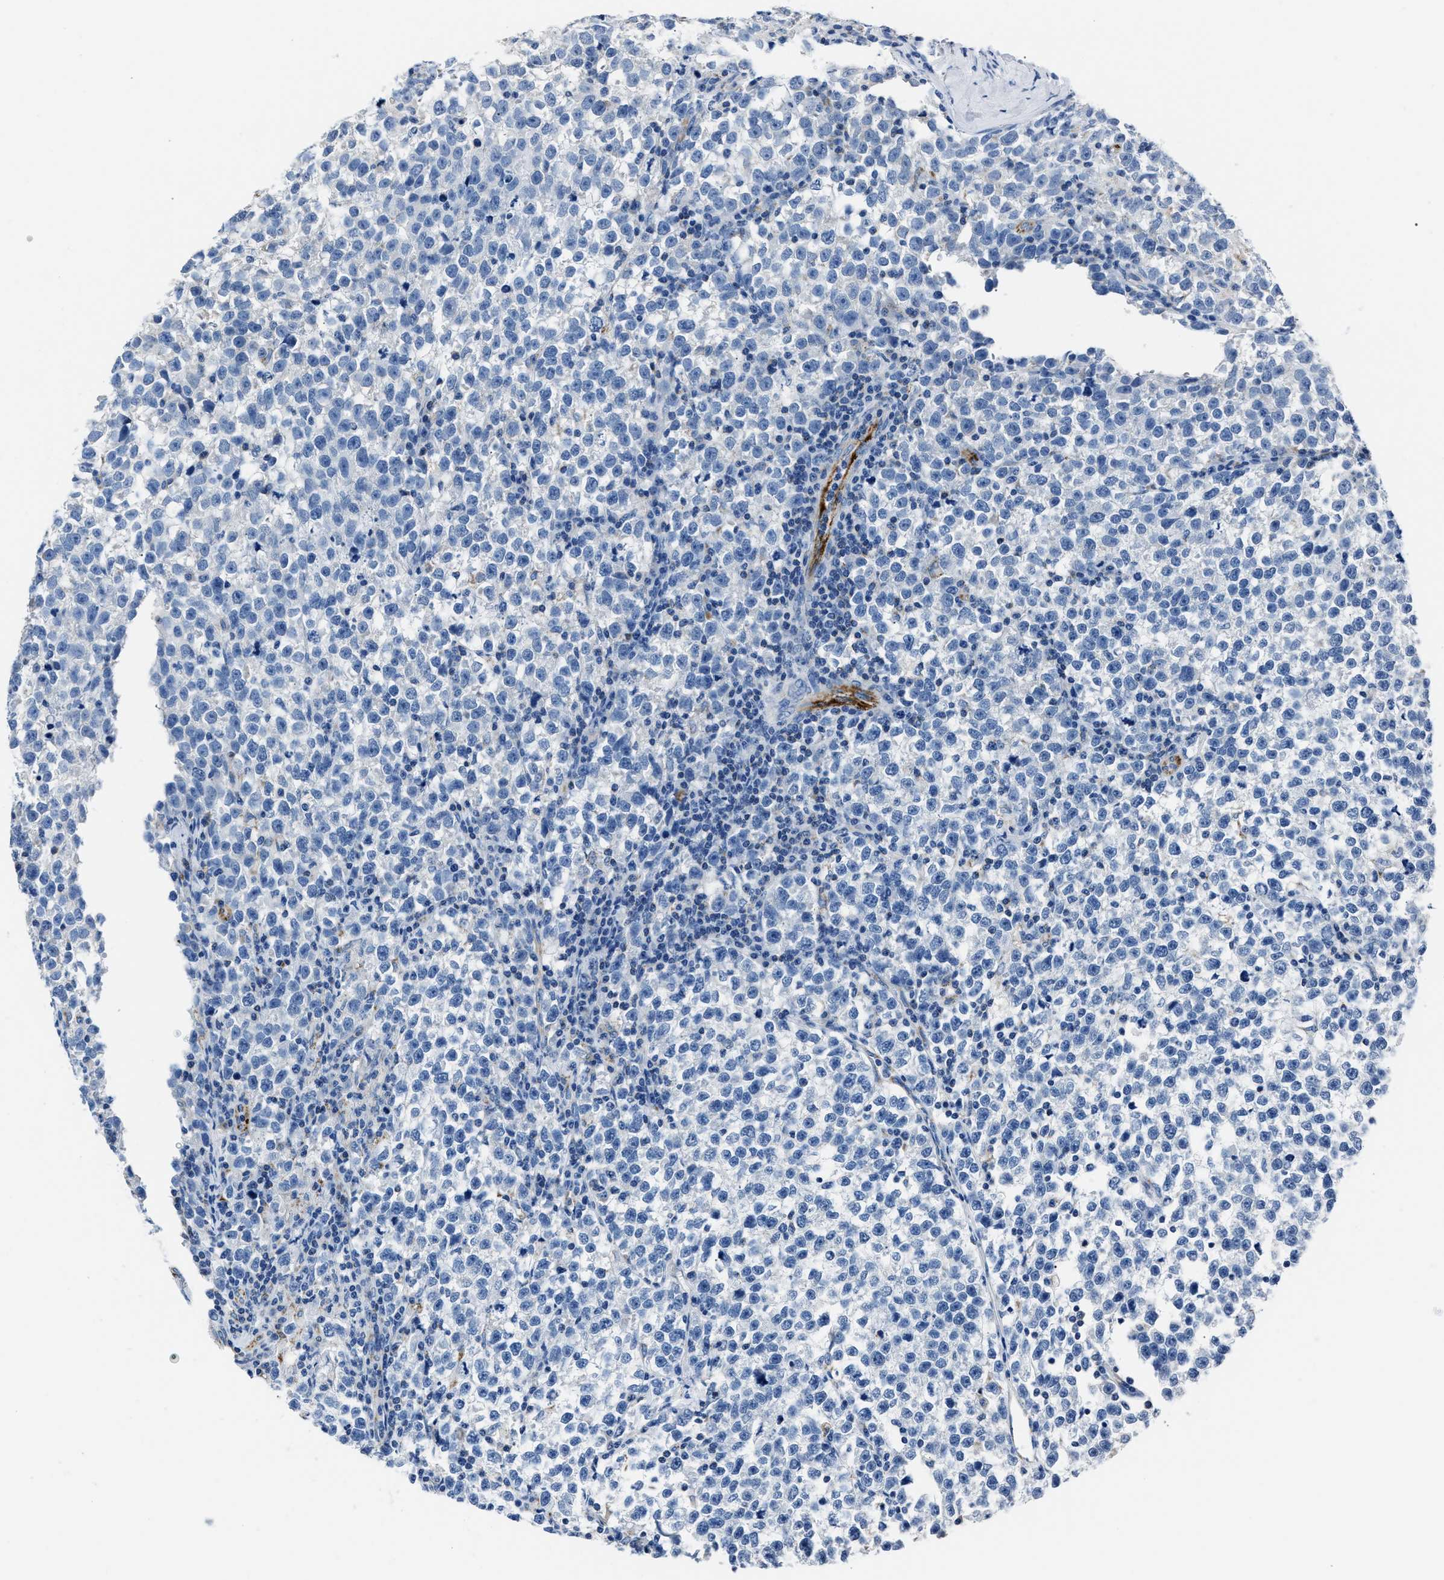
{"staining": {"intensity": "negative", "quantity": "none", "location": "none"}, "tissue": "testis cancer", "cell_type": "Tumor cells", "image_type": "cancer", "snomed": [{"axis": "morphology", "description": "Normal tissue, NOS"}, {"axis": "morphology", "description": "Seminoma, NOS"}, {"axis": "topography", "description": "Testis"}], "caption": "Tumor cells show no significant staining in testis cancer. The staining was performed using DAB to visualize the protein expression in brown, while the nuclei were stained in blue with hematoxylin (Magnification: 20x).", "gene": "AMACR", "patient": {"sex": "male", "age": 43}}